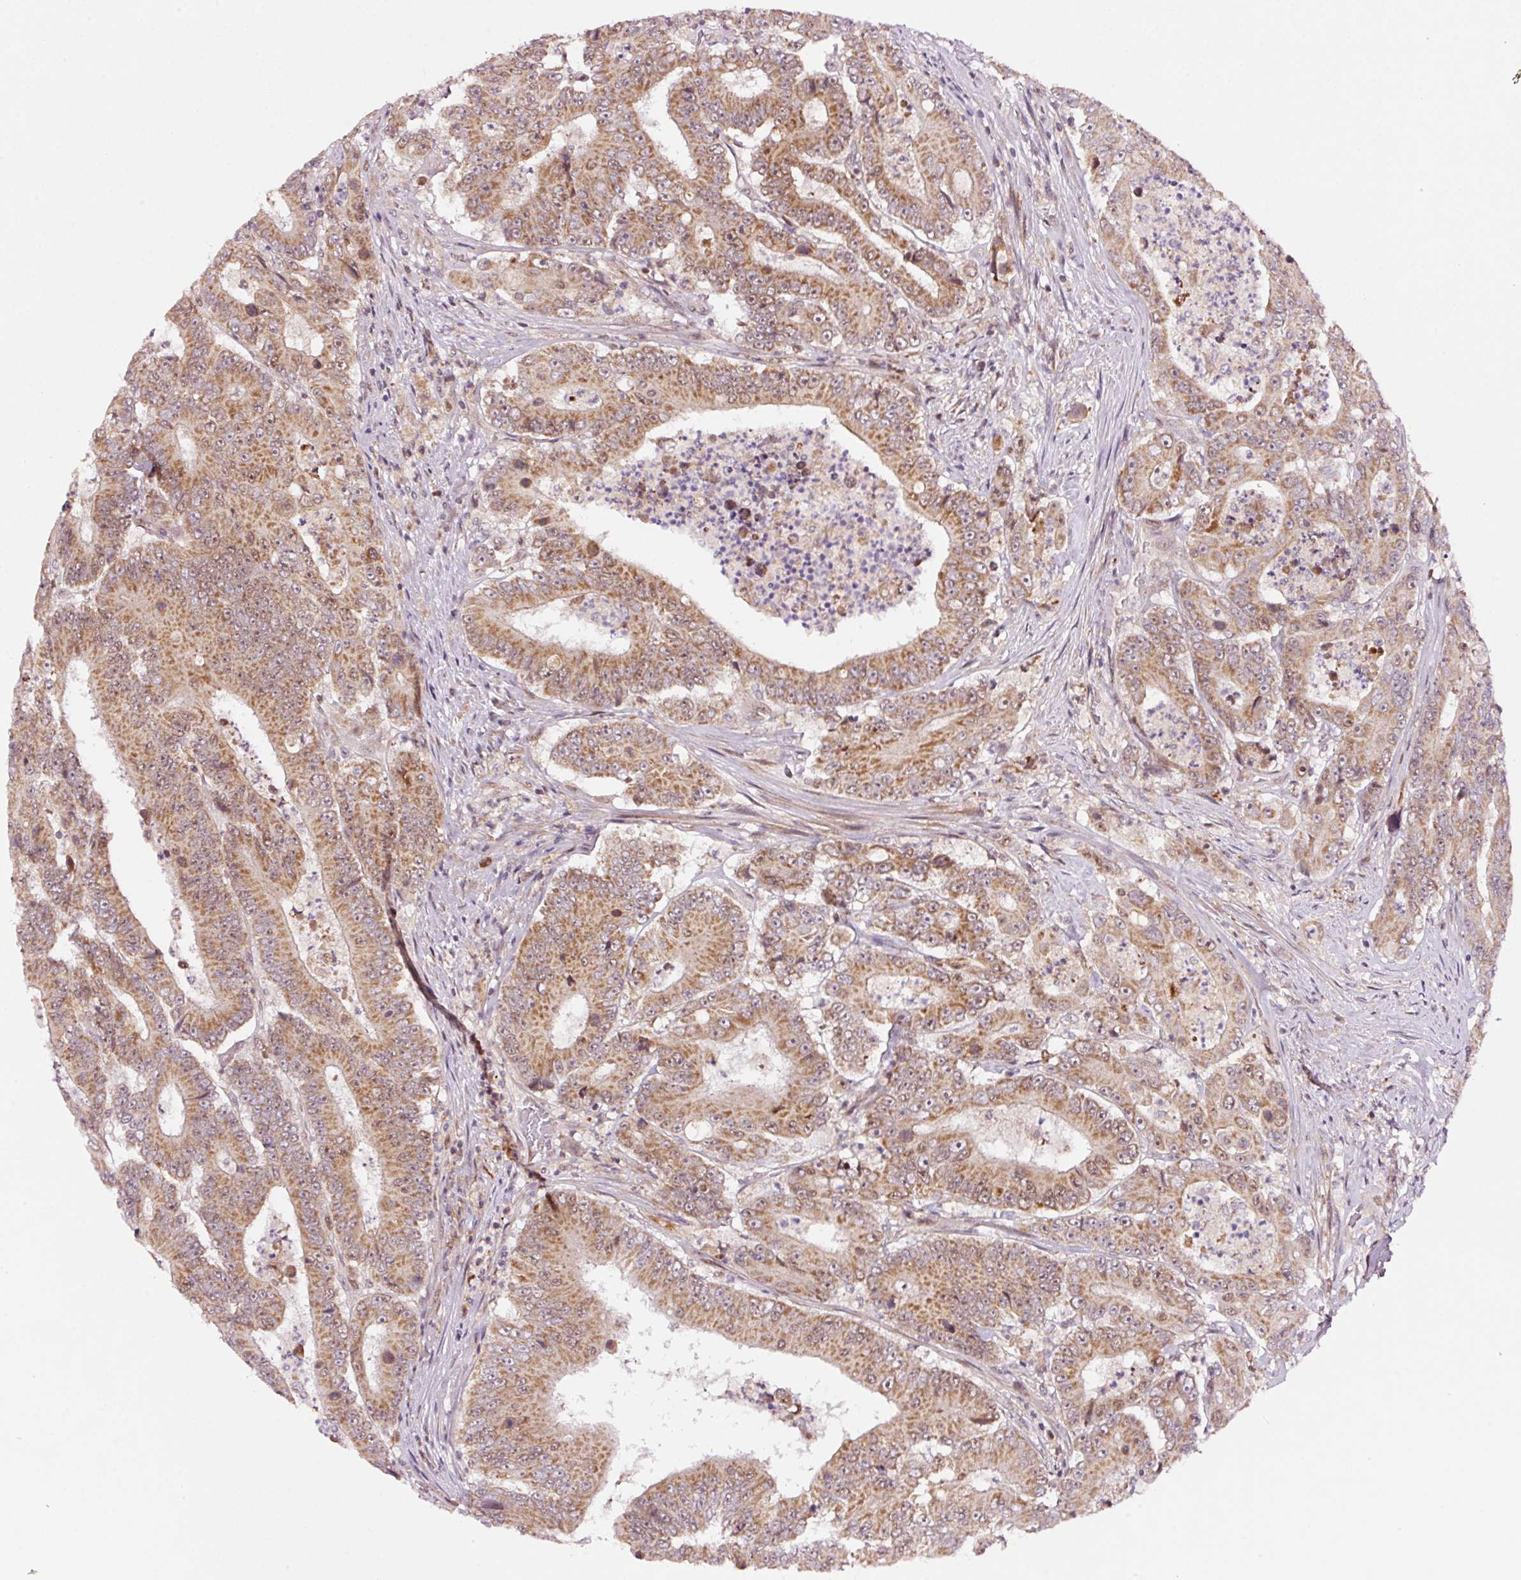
{"staining": {"intensity": "moderate", "quantity": ">75%", "location": "cytoplasmic/membranous,nuclear"}, "tissue": "colorectal cancer", "cell_type": "Tumor cells", "image_type": "cancer", "snomed": [{"axis": "morphology", "description": "Adenocarcinoma, NOS"}, {"axis": "topography", "description": "Colon"}], "caption": "DAB immunohistochemical staining of human colorectal adenocarcinoma displays moderate cytoplasmic/membranous and nuclear protein expression in approximately >75% of tumor cells.", "gene": "RFC4", "patient": {"sex": "male", "age": 83}}